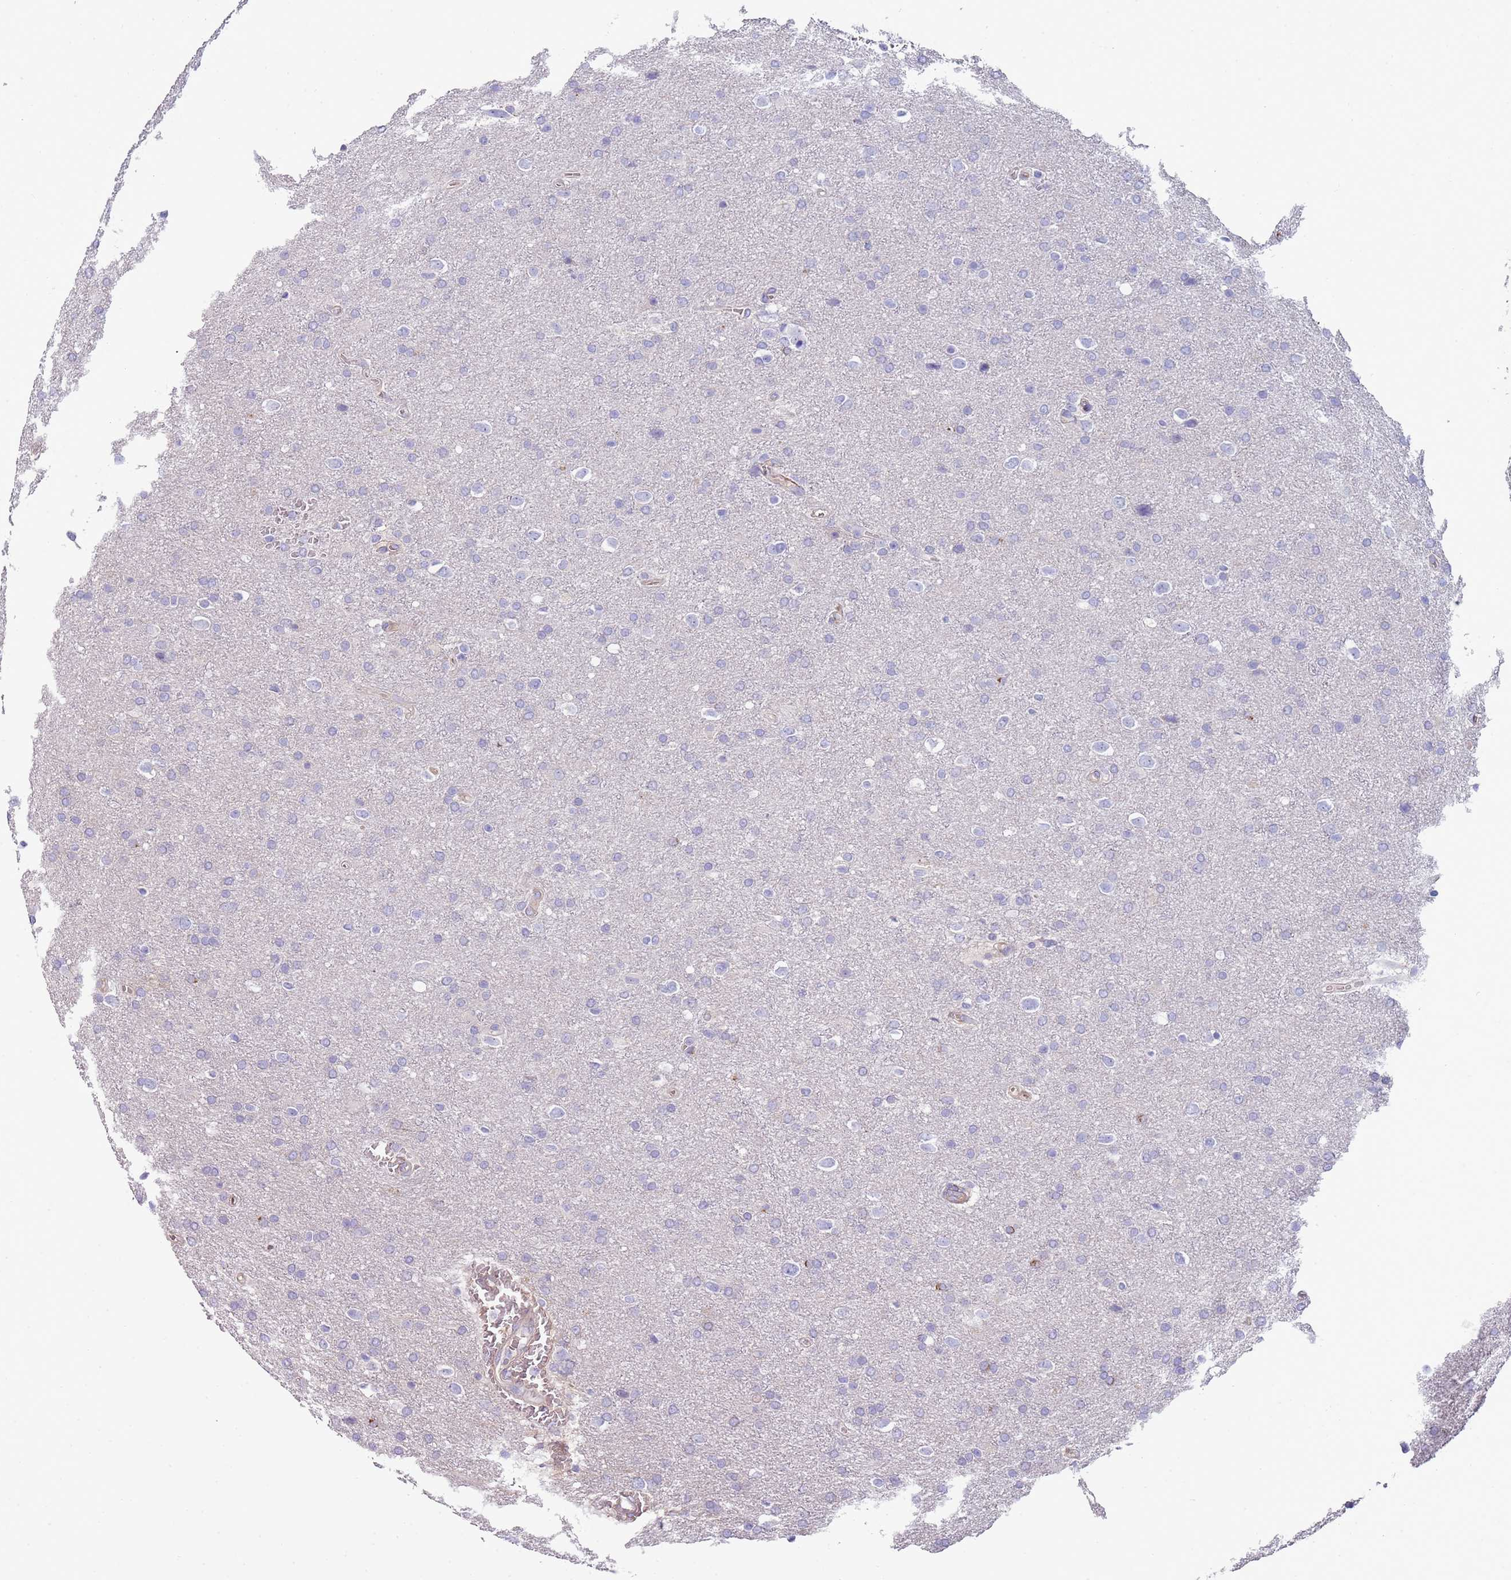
{"staining": {"intensity": "negative", "quantity": "none", "location": "none"}, "tissue": "glioma", "cell_type": "Tumor cells", "image_type": "cancer", "snomed": [{"axis": "morphology", "description": "Glioma, malignant, Low grade"}, {"axis": "topography", "description": "Brain"}], "caption": "Glioma was stained to show a protein in brown. There is no significant staining in tumor cells.", "gene": "NBPF3", "patient": {"sex": "female", "age": 32}}